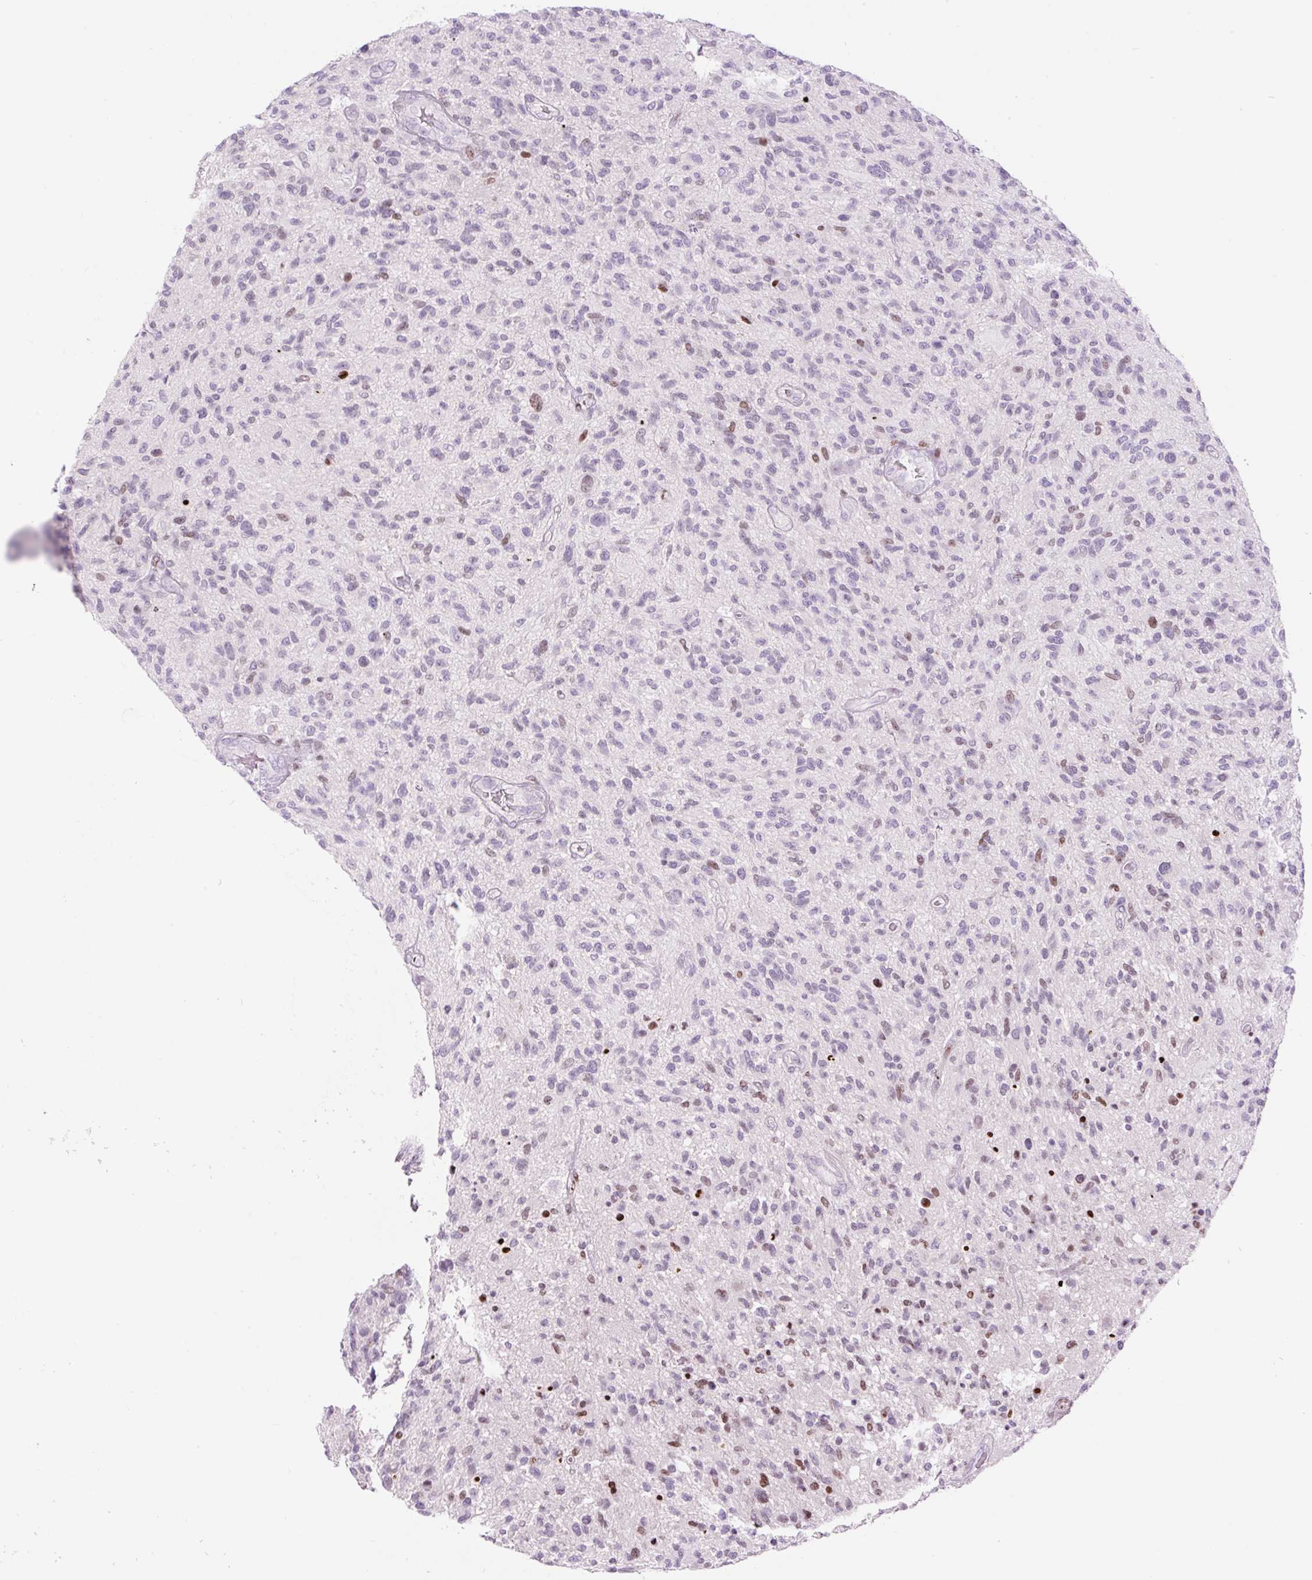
{"staining": {"intensity": "moderate", "quantity": "<25%", "location": "nuclear"}, "tissue": "glioma", "cell_type": "Tumor cells", "image_type": "cancer", "snomed": [{"axis": "morphology", "description": "Glioma, malignant, High grade"}, {"axis": "topography", "description": "Brain"}], "caption": "High-magnification brightfield microscopy of malignant glioma (high-grade) stained with DAB (brown) and counterstained with hematoxylin (blue). tumor cells exhibit moderate nuclear staining is appreciated in approximately<25% of cells. Immunohistochemistry (ihc) stains the protein in brown and the nuclei are stained blue.", "gene": "TMEM177", "patient": {"sex": "male", "age": 47}}